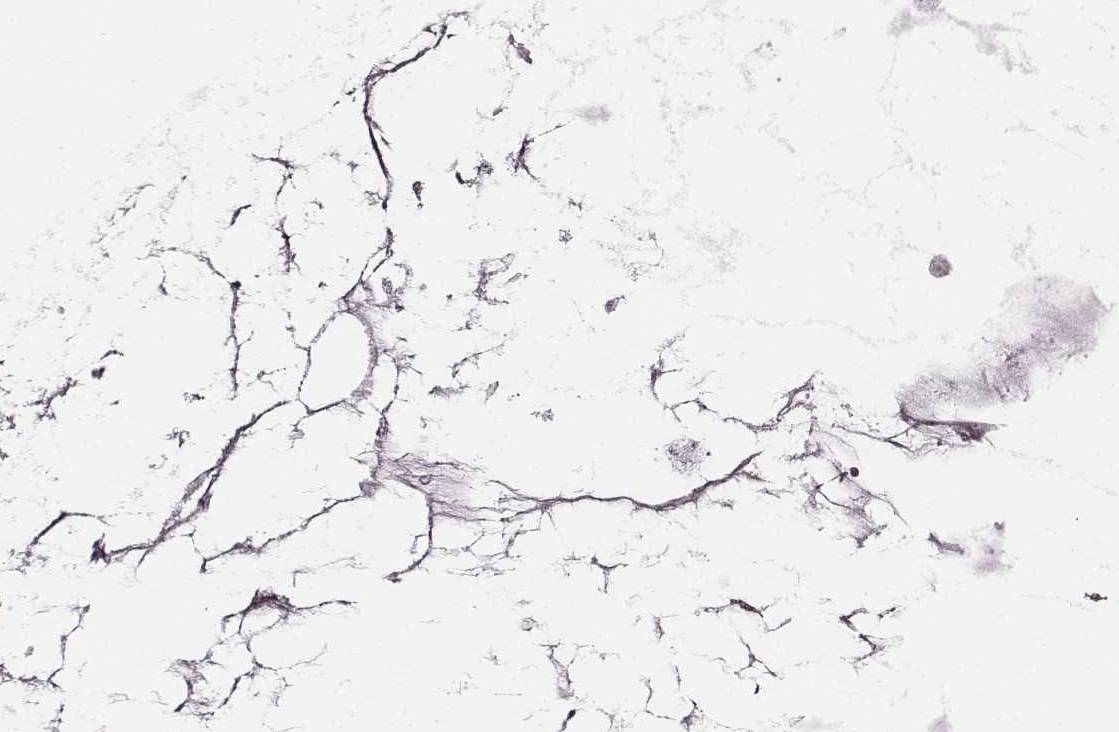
{"staining": {"intensity": "negative", "quantity": "none", "location": "none"}, "tissue": "ovarian cancer", "cell_type": "Tumor cells", "image_type": "cancer", "snomed": [{"axis": "morphology", "description": "Cystadenocarcinoma, mucinous, NOS"}, {"axis": "topography", "description": "Ovary"}], "caption": "A histopathology image of human ovarian cancer (mucinous cystadenocarcinoma) is negative for staining in tumor cells.", "gene": "ZYX", "patient": {"sex": "female", "age": 41}}